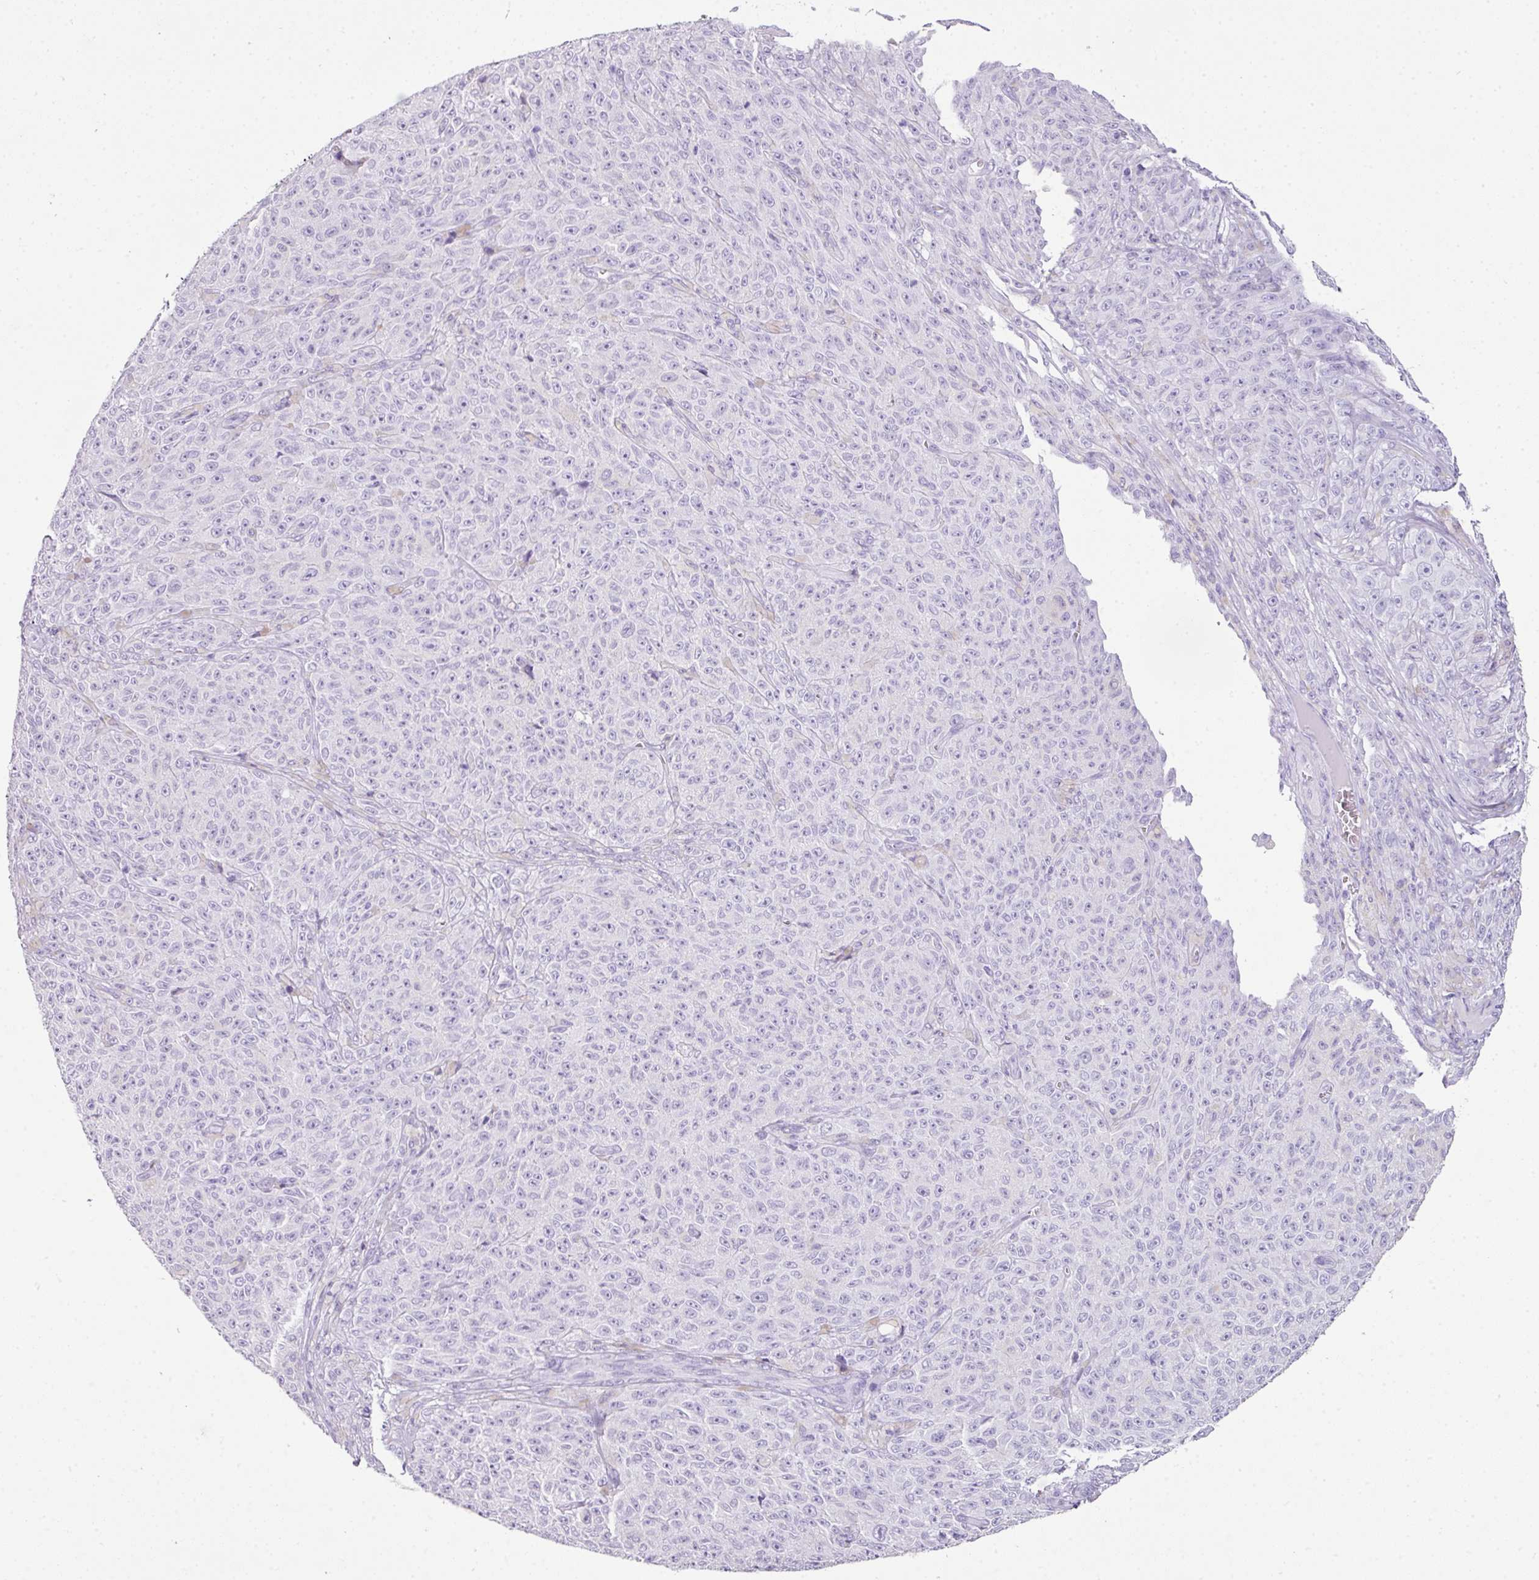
{"staining": {"intensity": "negative", "quantity": "none", "location": "none"}, "tissue": "melanoma", "cell_type": "Tumor cells", "image_type": "cancer", "snomed": [{"axis": "morphology", "description": "Malignant melanoma, NOS"}, {"axis": "topography", "description": "Skin"}], "caption": "Tumor cells show no significant staining in malignant melanoma.", "gene": "TNP1", "patient": {"sex": "female", "age": 82}}